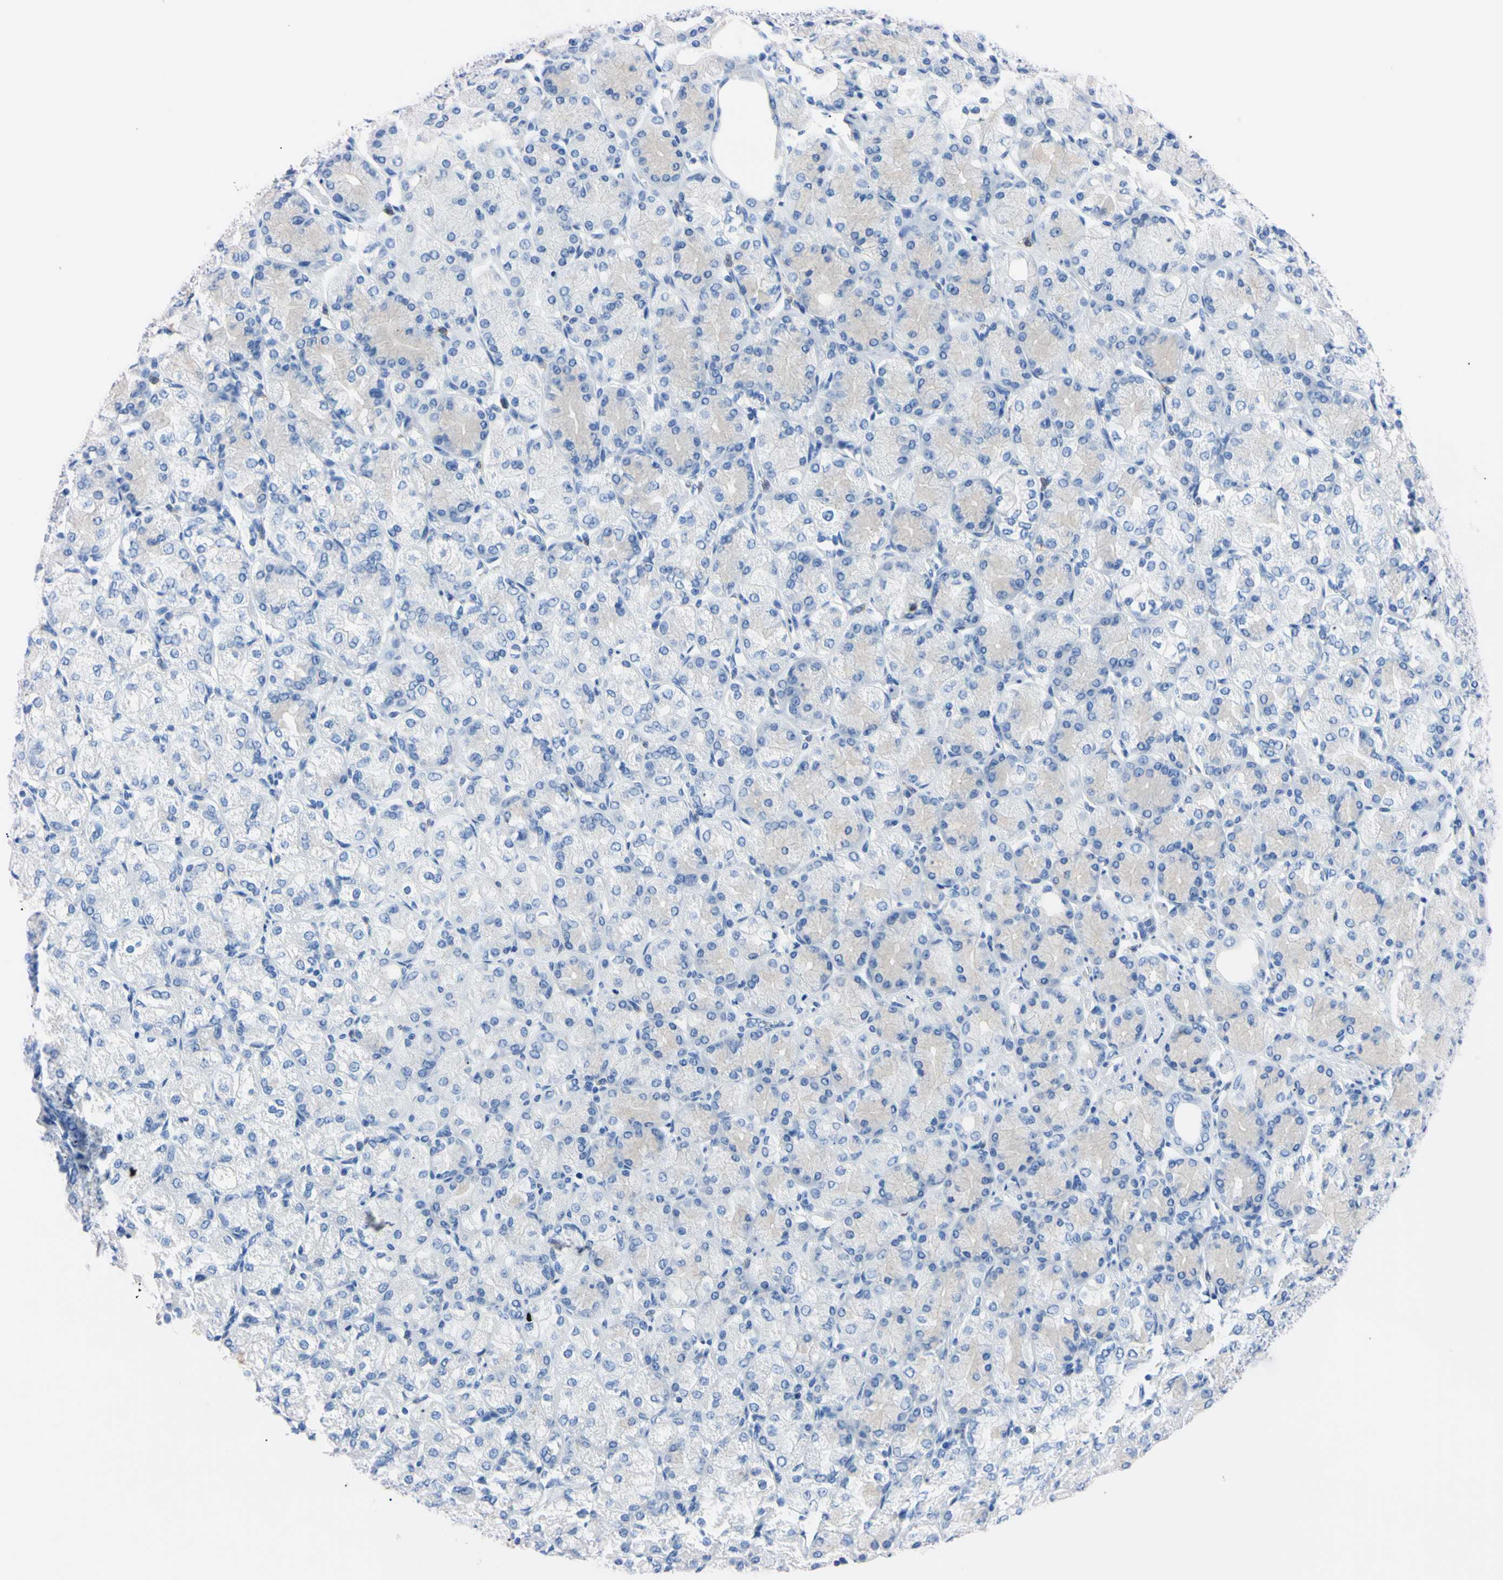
{"staining": {"intensity": "negative", "quantity": "none", "location": "none"}, "tissue": "stomach cancer", "cell_type": "Tumor cells", "image_type": "cancer", "snomed": [{"axis": "morphology", "description": "Normal tissue, NOS"}, {"axis": "morphology", "description": "Adenocarcinoma, NOS"}, {"axis": "morphology", "description": "Adenocarcinoma, High grade"}, {"axis": "topography", "description": "Stomach, upper"}, {"axis": "topography", "description": "Stomach"}], "caption": "The micrograph shows no staining of tumor cells in stomach high-grade adenocarcinoma.", "gene": "NCF4", "patient": {"sex": "female", "age": 65}}